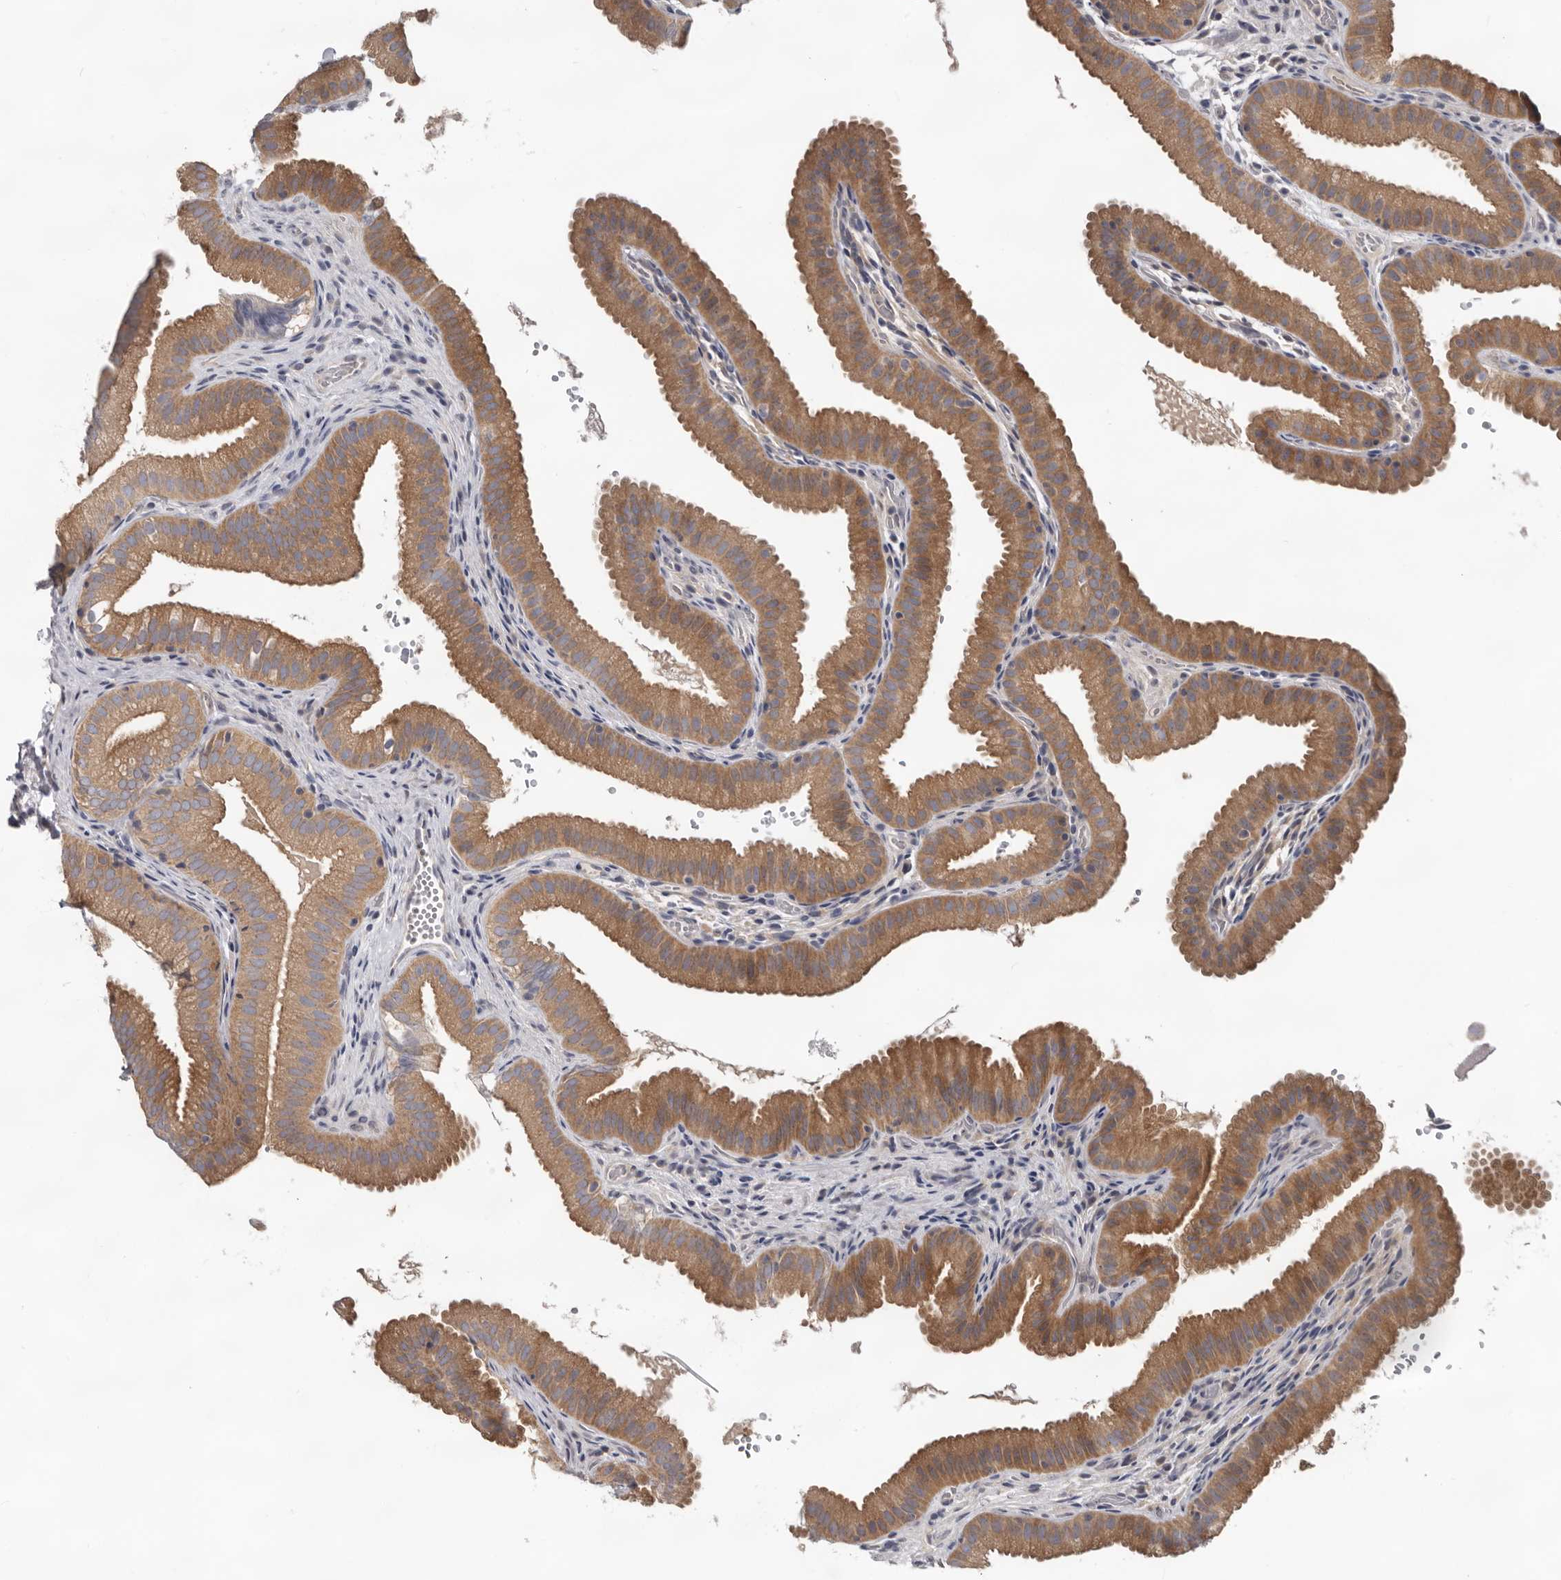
{"staining": {"intensity": "moderate", "quantity": ">75%", "location": "cytoplasmic/membranous"}, "tissue": "gallbladder", "cell_type": "Glandular cells", "image_type": "normal", "snomed": [{"axis": "morphology", "description": "Normal tissue, NOS"}, {"axis": "topography", "description": "Gallbladder"}], "caption": "Brown immunohistochemical staining in benign human gallbladder demonstrates moderate cytoplasmic/membranous positivity in approximately >75% of glandular cells.", "gene": "HINT3", "patient": {"sex": "female", "age": 30}}